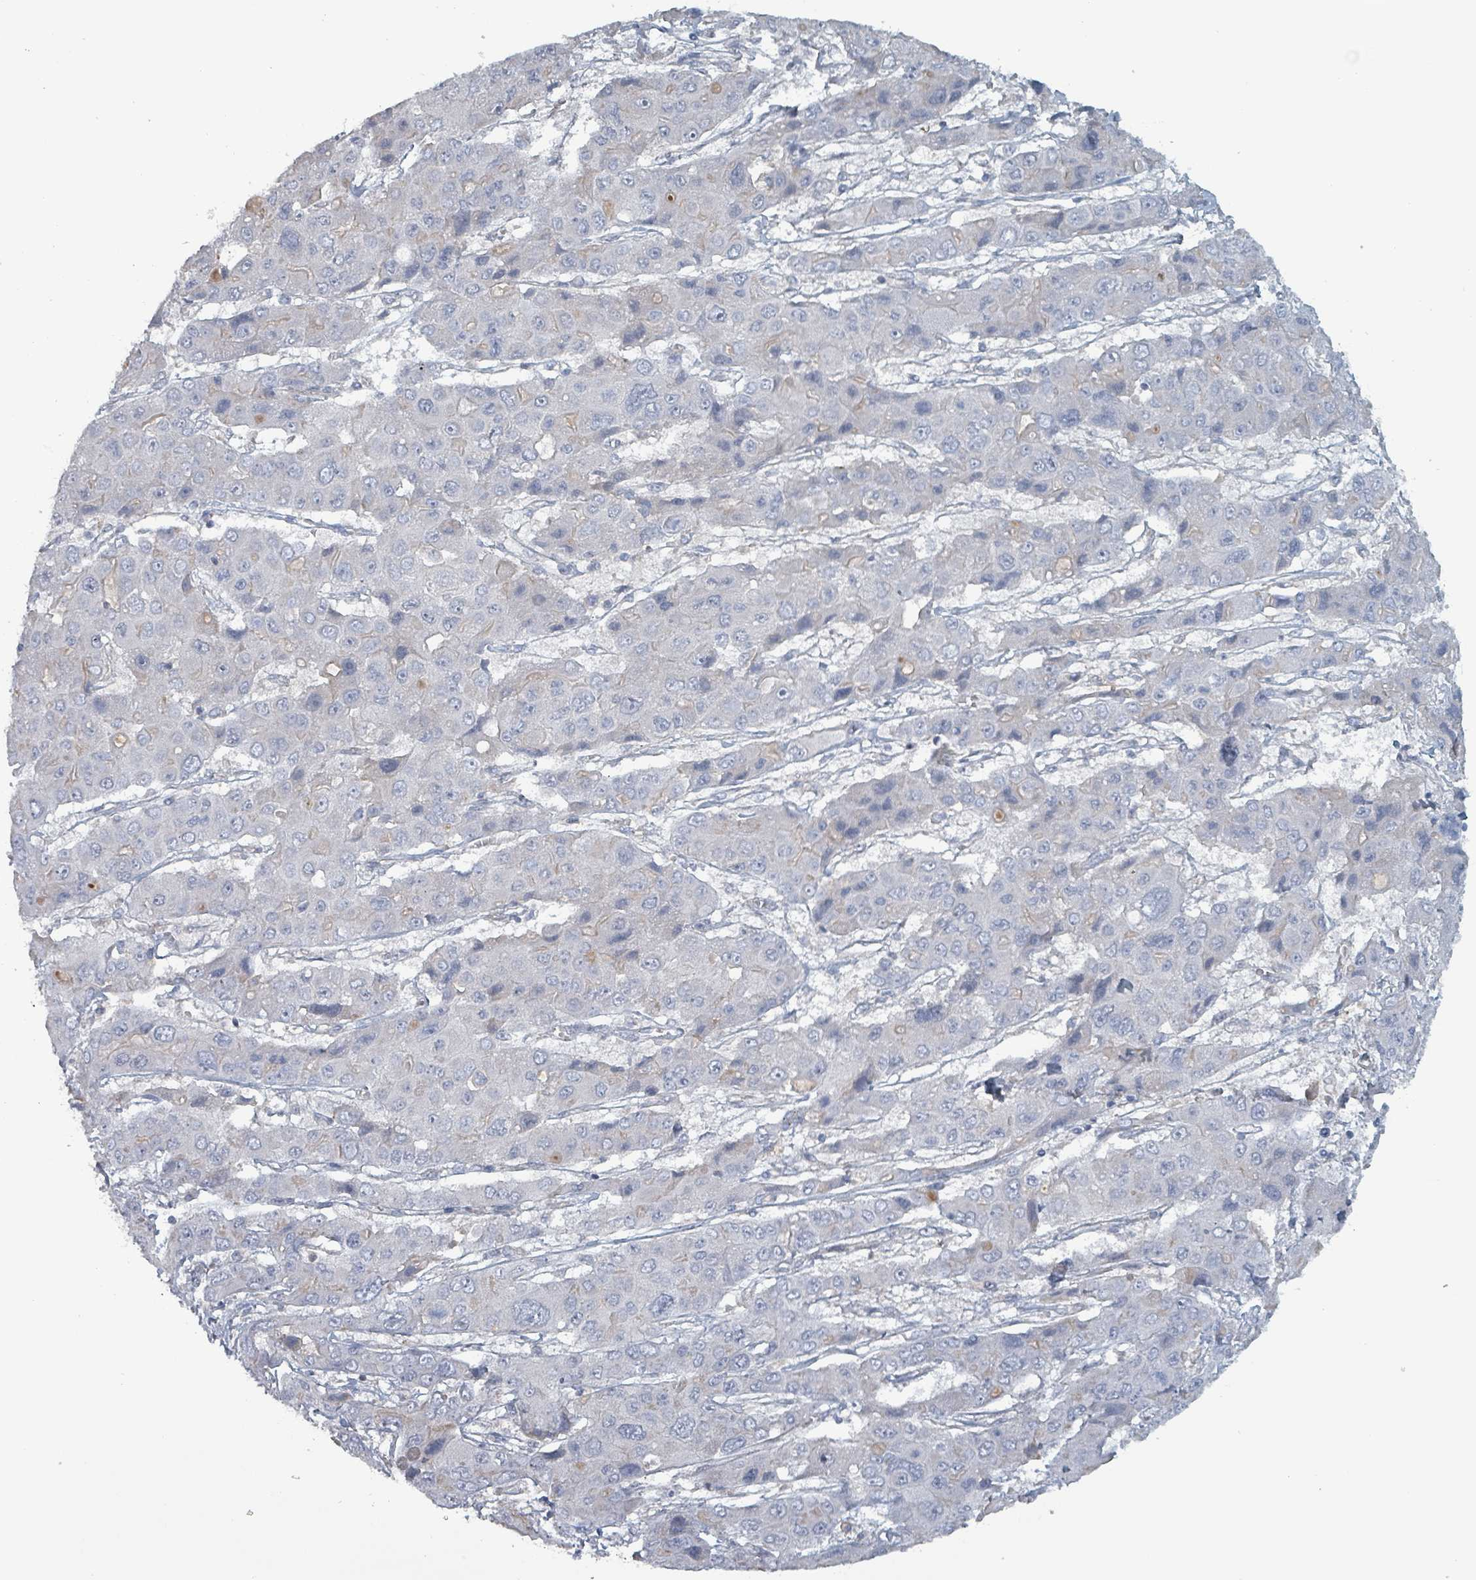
{"staining": {"intensity": "negative", "quantity": "none", "location": "none"}, "tissue": "liver cancer", "cell_type": "Tumor cells", "image_type": "cancer", "snomed": [{"axis": "morphology", "description": "Cholangiocarcinoma"}, {"axis": "topography", "description": "Liver"}], "caption": "Micrograph shows no significant protein expression in tumor cells of liver cancer.", "gene": "TAAR5", "patient": {"sex": "male", "age": 67}}